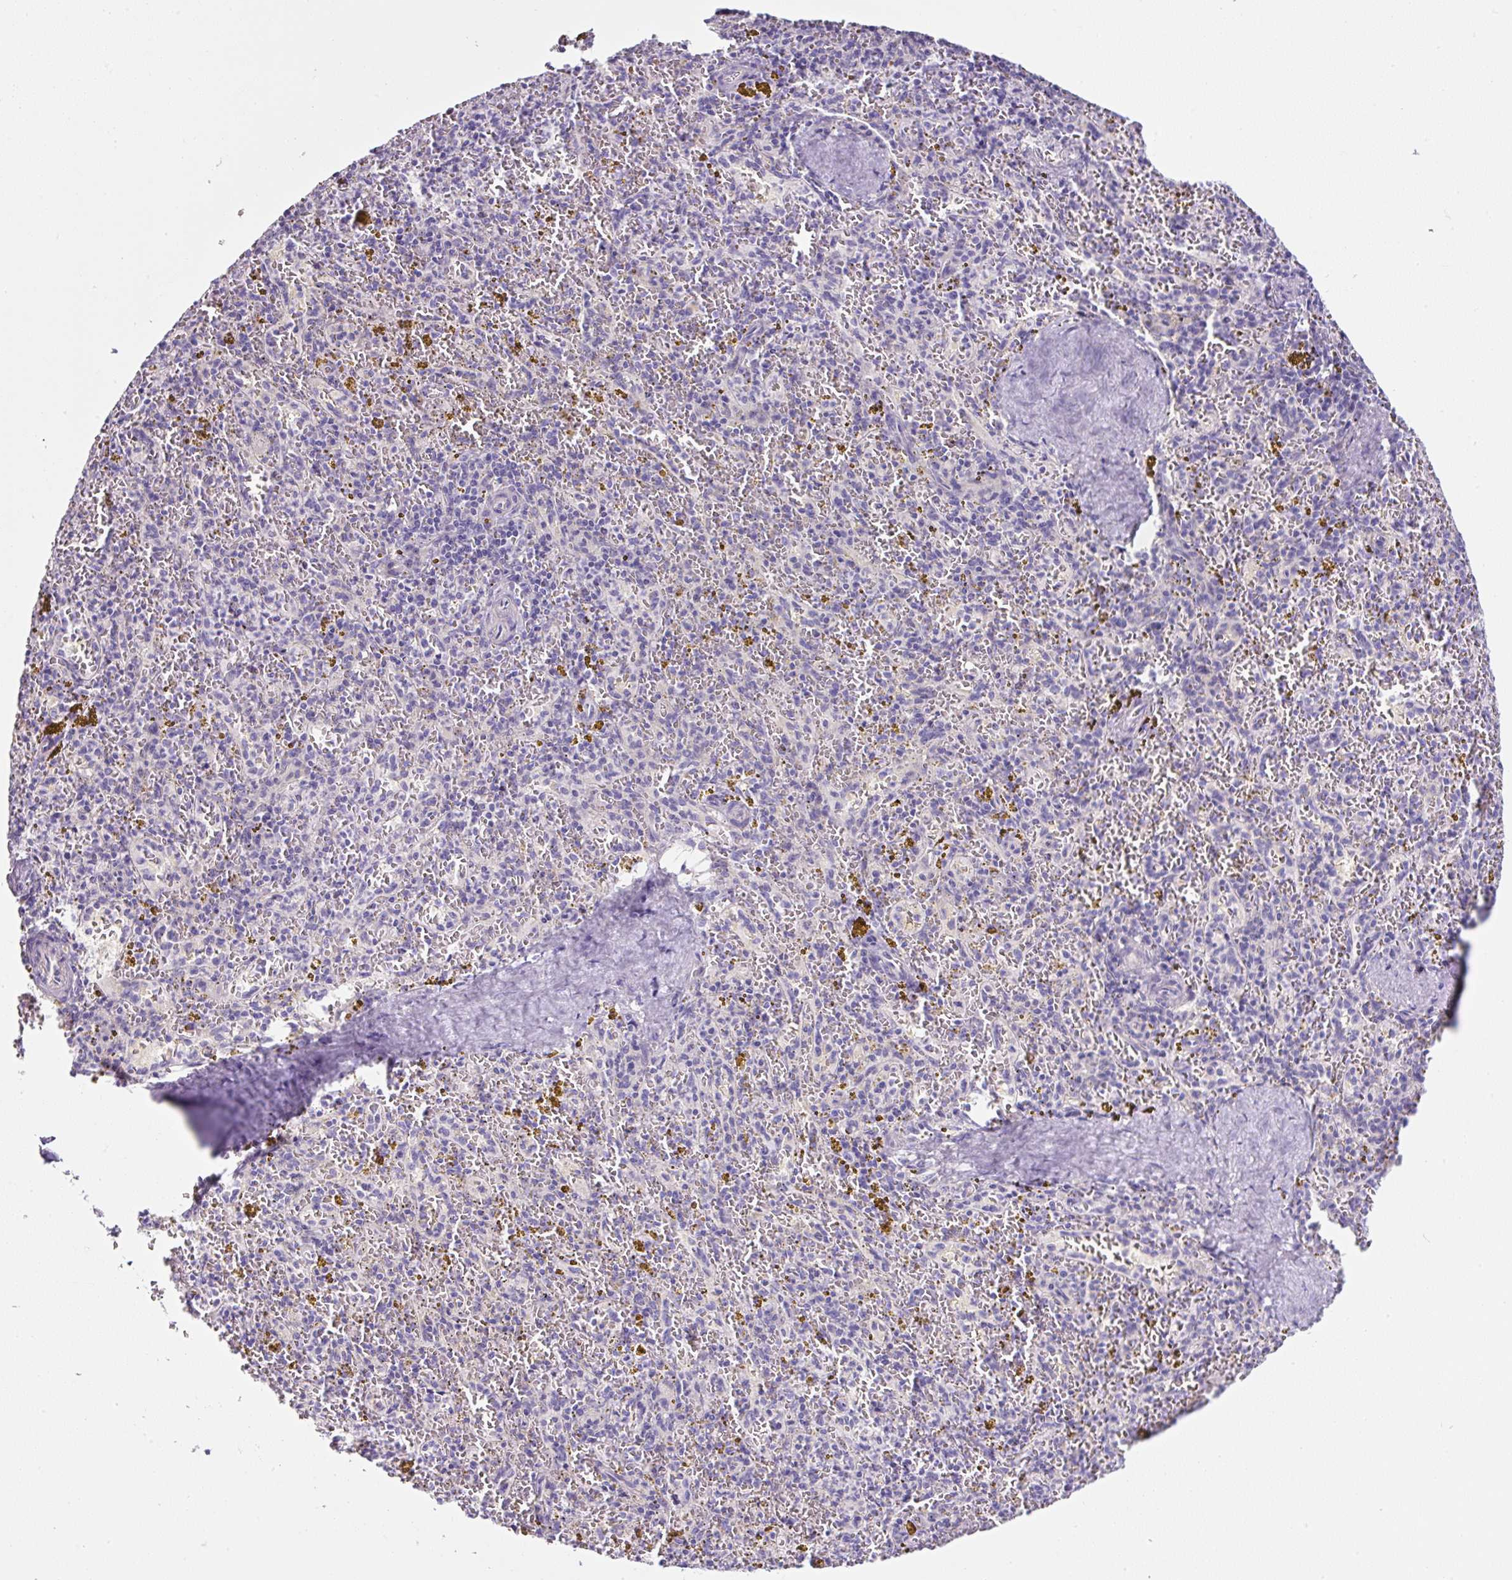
{"staining": {"intensity": "negative", "quantity": "none", "location": "none"}, "tissue": "spleen", "cell_type": "Cells in red pulp", "image_type": "normal", "snomed": [{"axis": "morphology", "description": "Normal tissue, NOS"}, {"axis": "topography", "description": "Spleen"}], "caption": "Protein analysis of benign spleen reveals no significant staining in cells in red pulp. (DAB IHC visualized using brightfield microscopy, high magnification).", "gene": "OR14A2", "patient": {"sex": "male", "age": 57}}